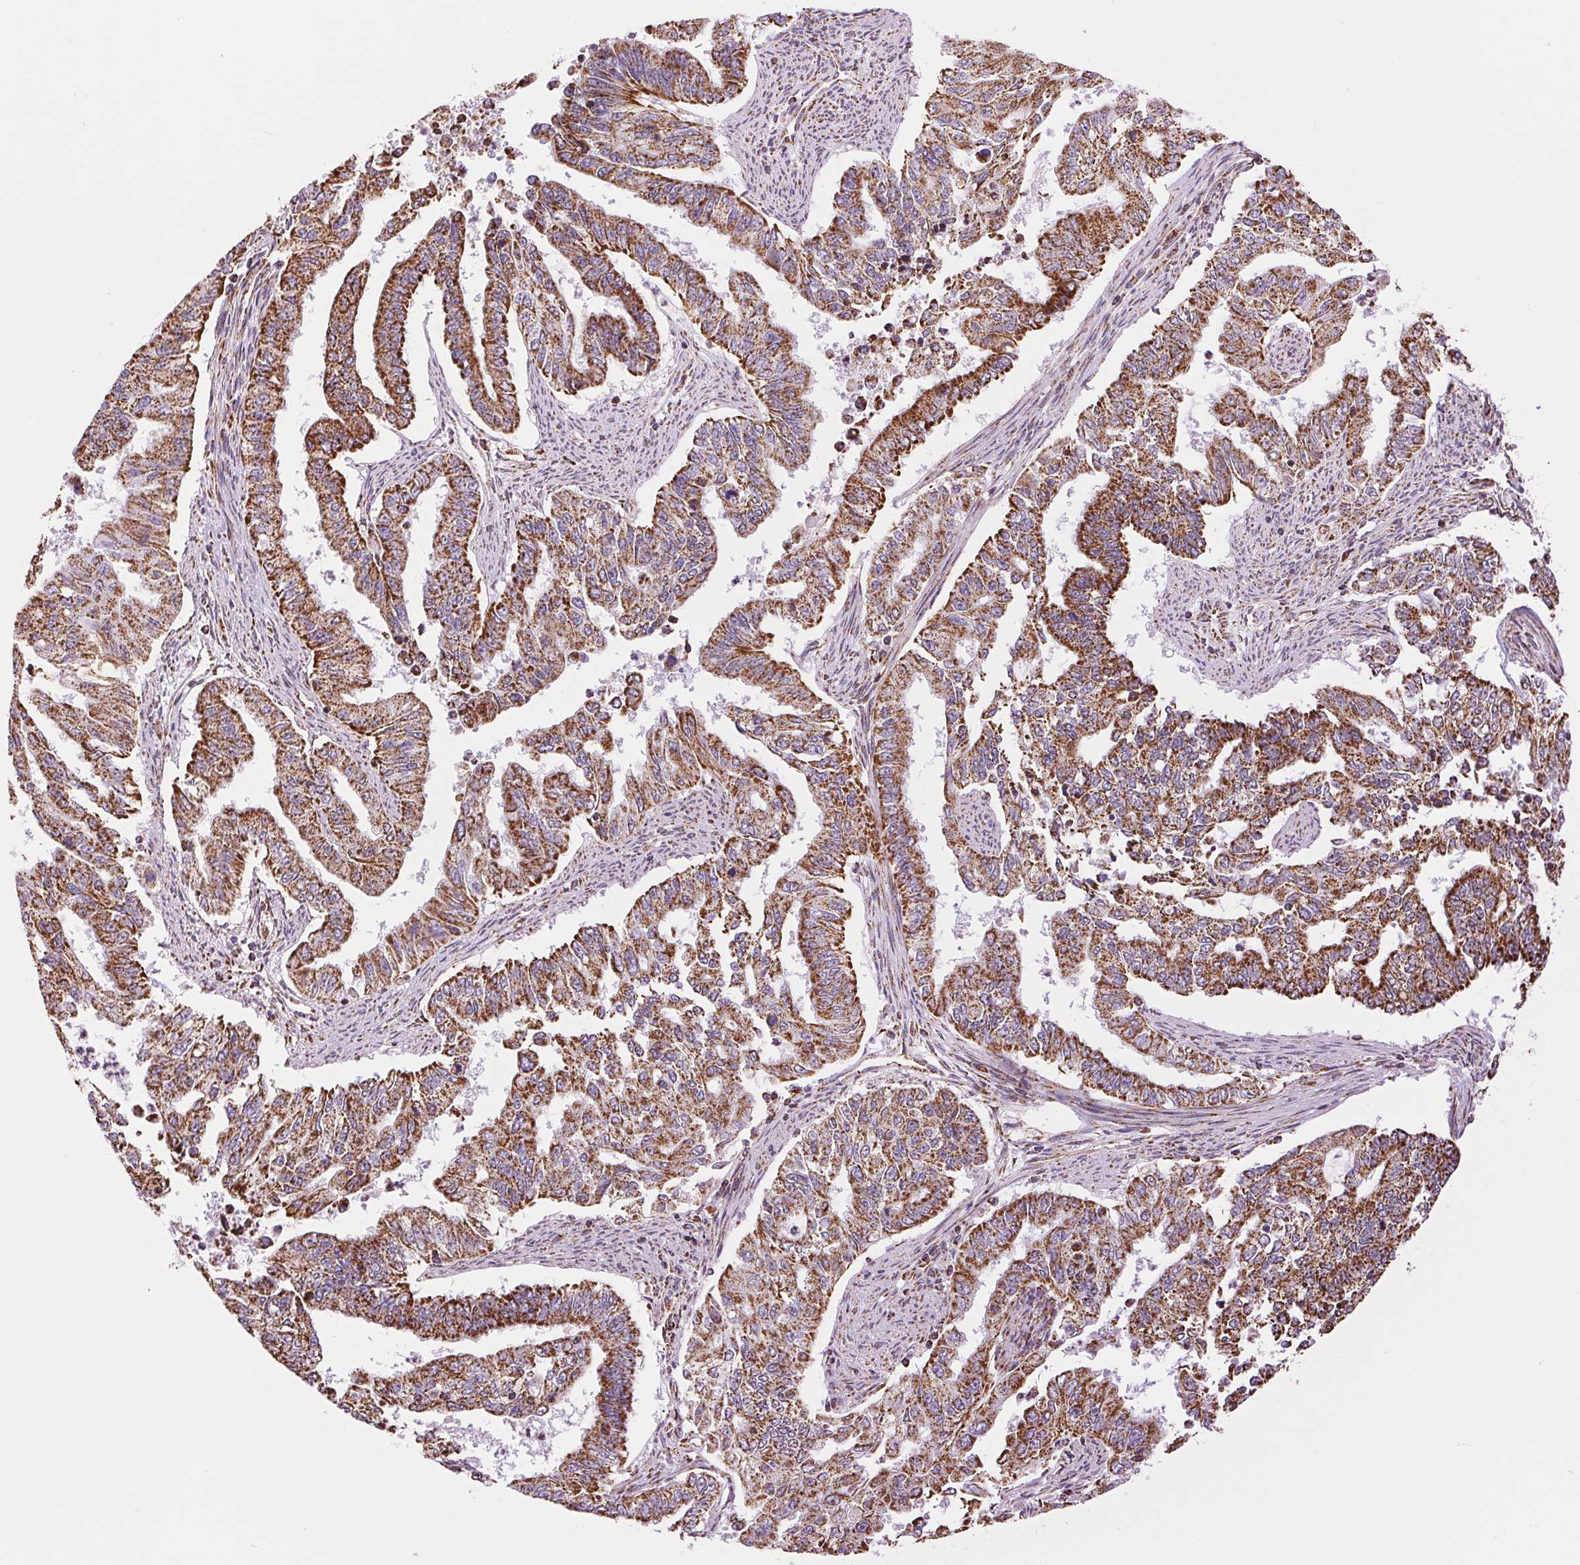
{"staining": {"intensity": "strong", "quantity": ">75%", "location": "cytoplasmic/membranous"}, "tissue": "endometrial cancer", "cell_type": "Tumor cells", "image_type": "cancer", "snomed": [{"axis": "morphology", "description": "Adenocarcinoma, NOS"}, {"axis": "topography", "description": "Uterus"}], "caption": "Adenocarcinoma (endometrial) tissue demonstrates strong cytoplasmic/membranous positivity in about >75% of tumor cells, visualized by immunohistochemistry. (DAB (3,3'-diaminobenzidine) = brown stain, brightfield microscopy at high magnification).", "gene": "ATP5PB", "patient": {"sex": "female", "age": 59}}